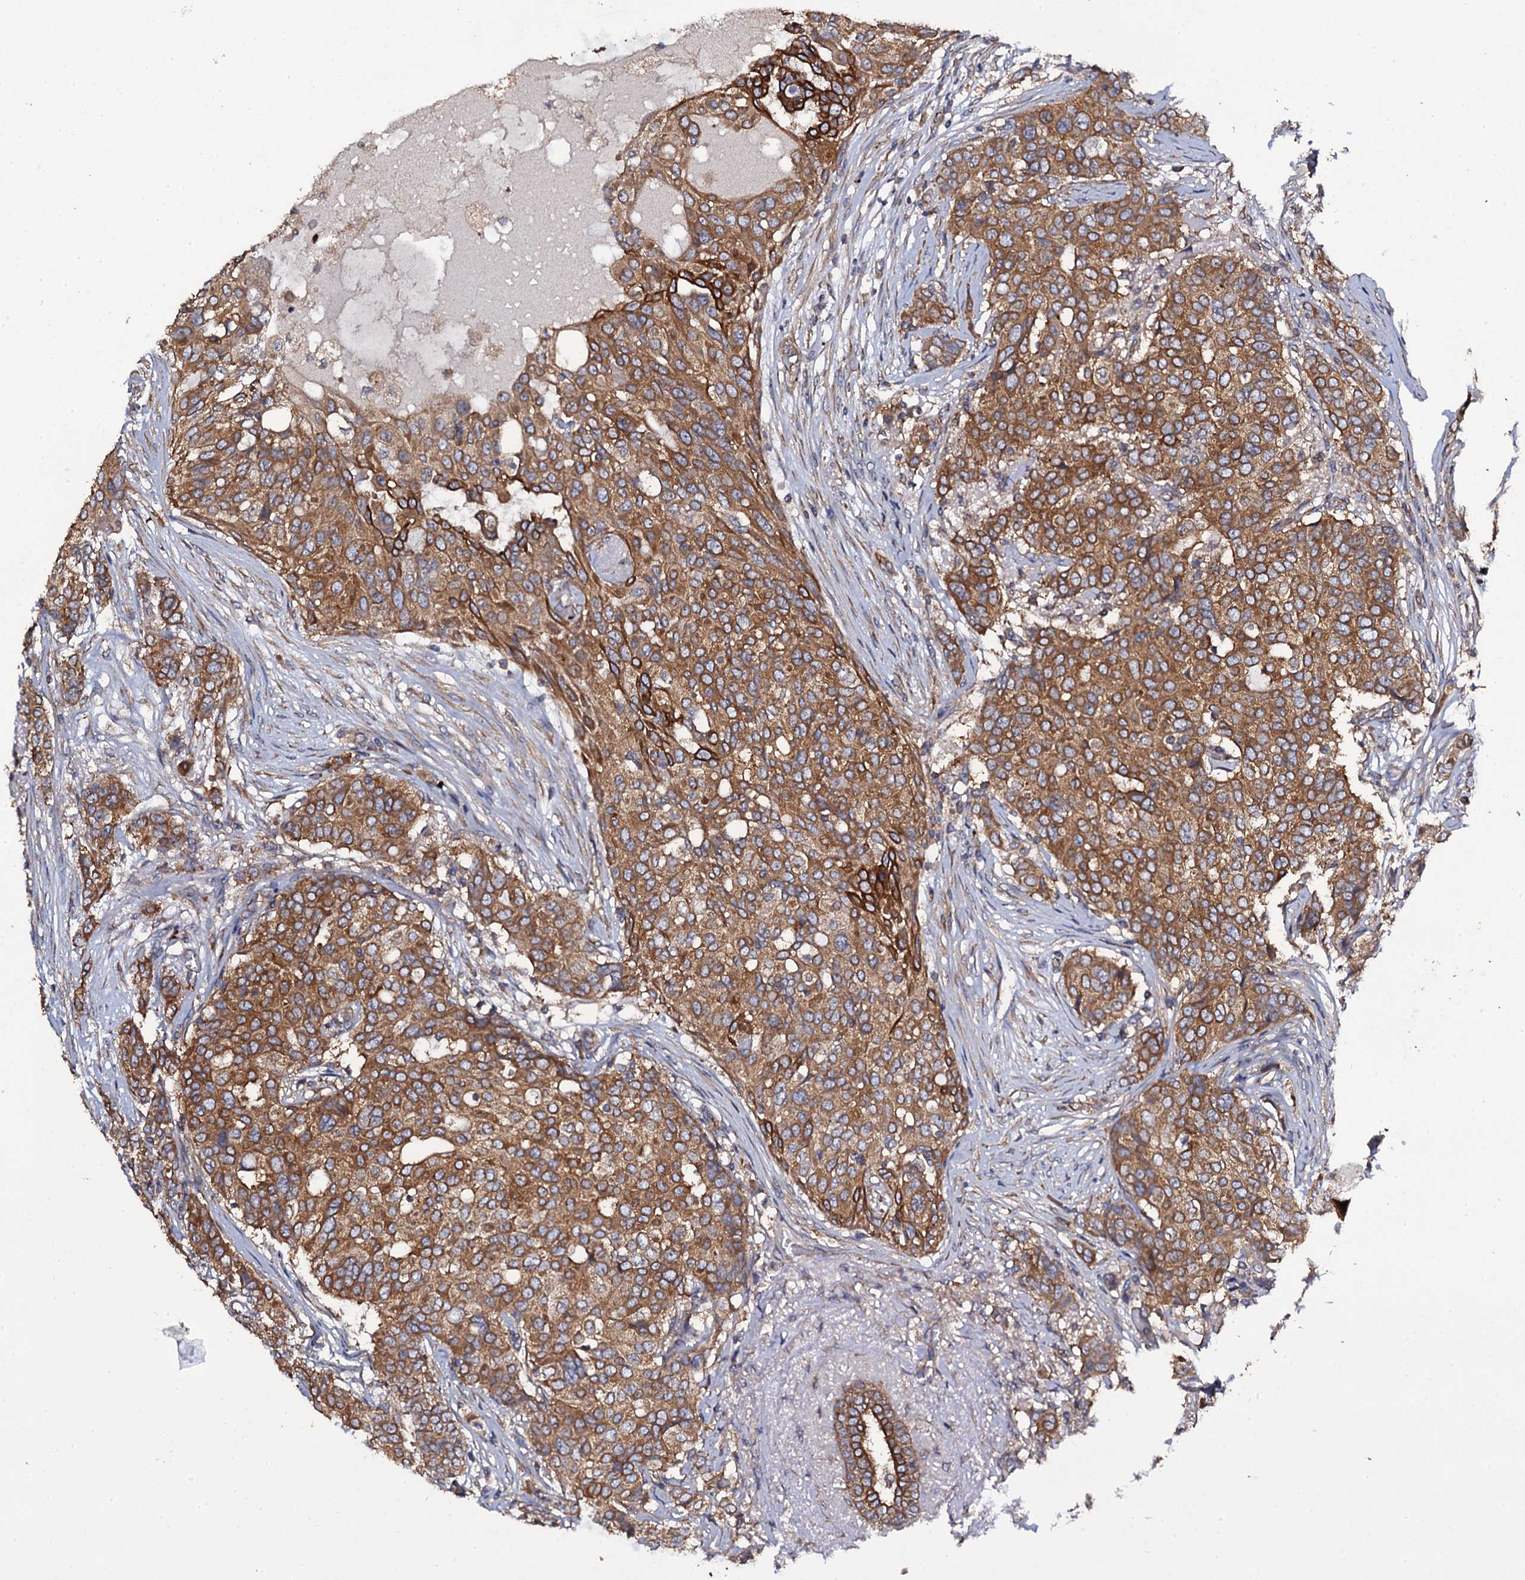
{"staining": {"intensity": "moderate", "quantity": ">75%", "location": "cytoplasmic/membranous"}, "tissue": "breast cancer", "cell_type": "Tumor cells", "image_type": "cancer", "snomed": [{"axis": "morphology", "description": "Lobular carcinoma"}, {"axis": "topography", "description": "Breast"}], "caption": "A micrograph of breast cancer stained for a protein demonstrates moderate cytoplasmic/membranous brown staining in tumor cells.", "gene": "TTC23", "patient": {"sex": "female", "age": 51}}